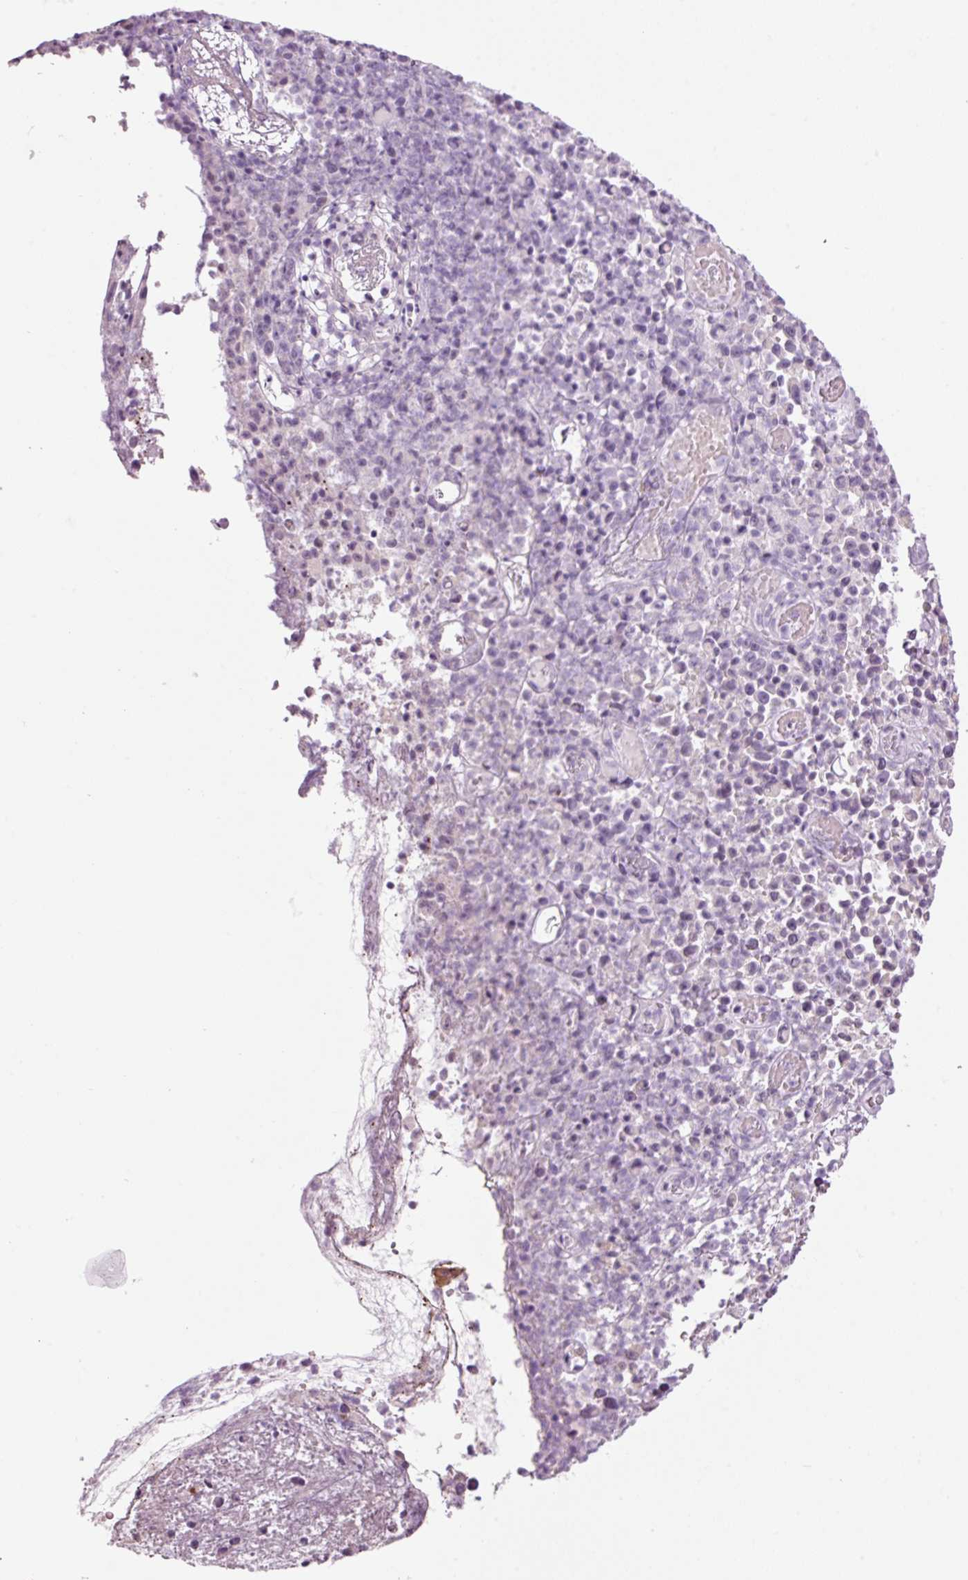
{"staining": {"intensity": "negative", "quantity": "none", "location": "none"}, "tissue": "melanoma", "cell_type": "Tumor cells", "image_type": "cancer", "snomed": [{"axis": "morphology", "description": "Malignant melanoma, NOS"}, {"axis": "topography", "description": "Skin"}], "caption": "Immunohistochemistry of human melanoma demonstrates no positivity in tumor cells.", "gene": "KLF1", "patient": {"sex": "female", "age": 82}}